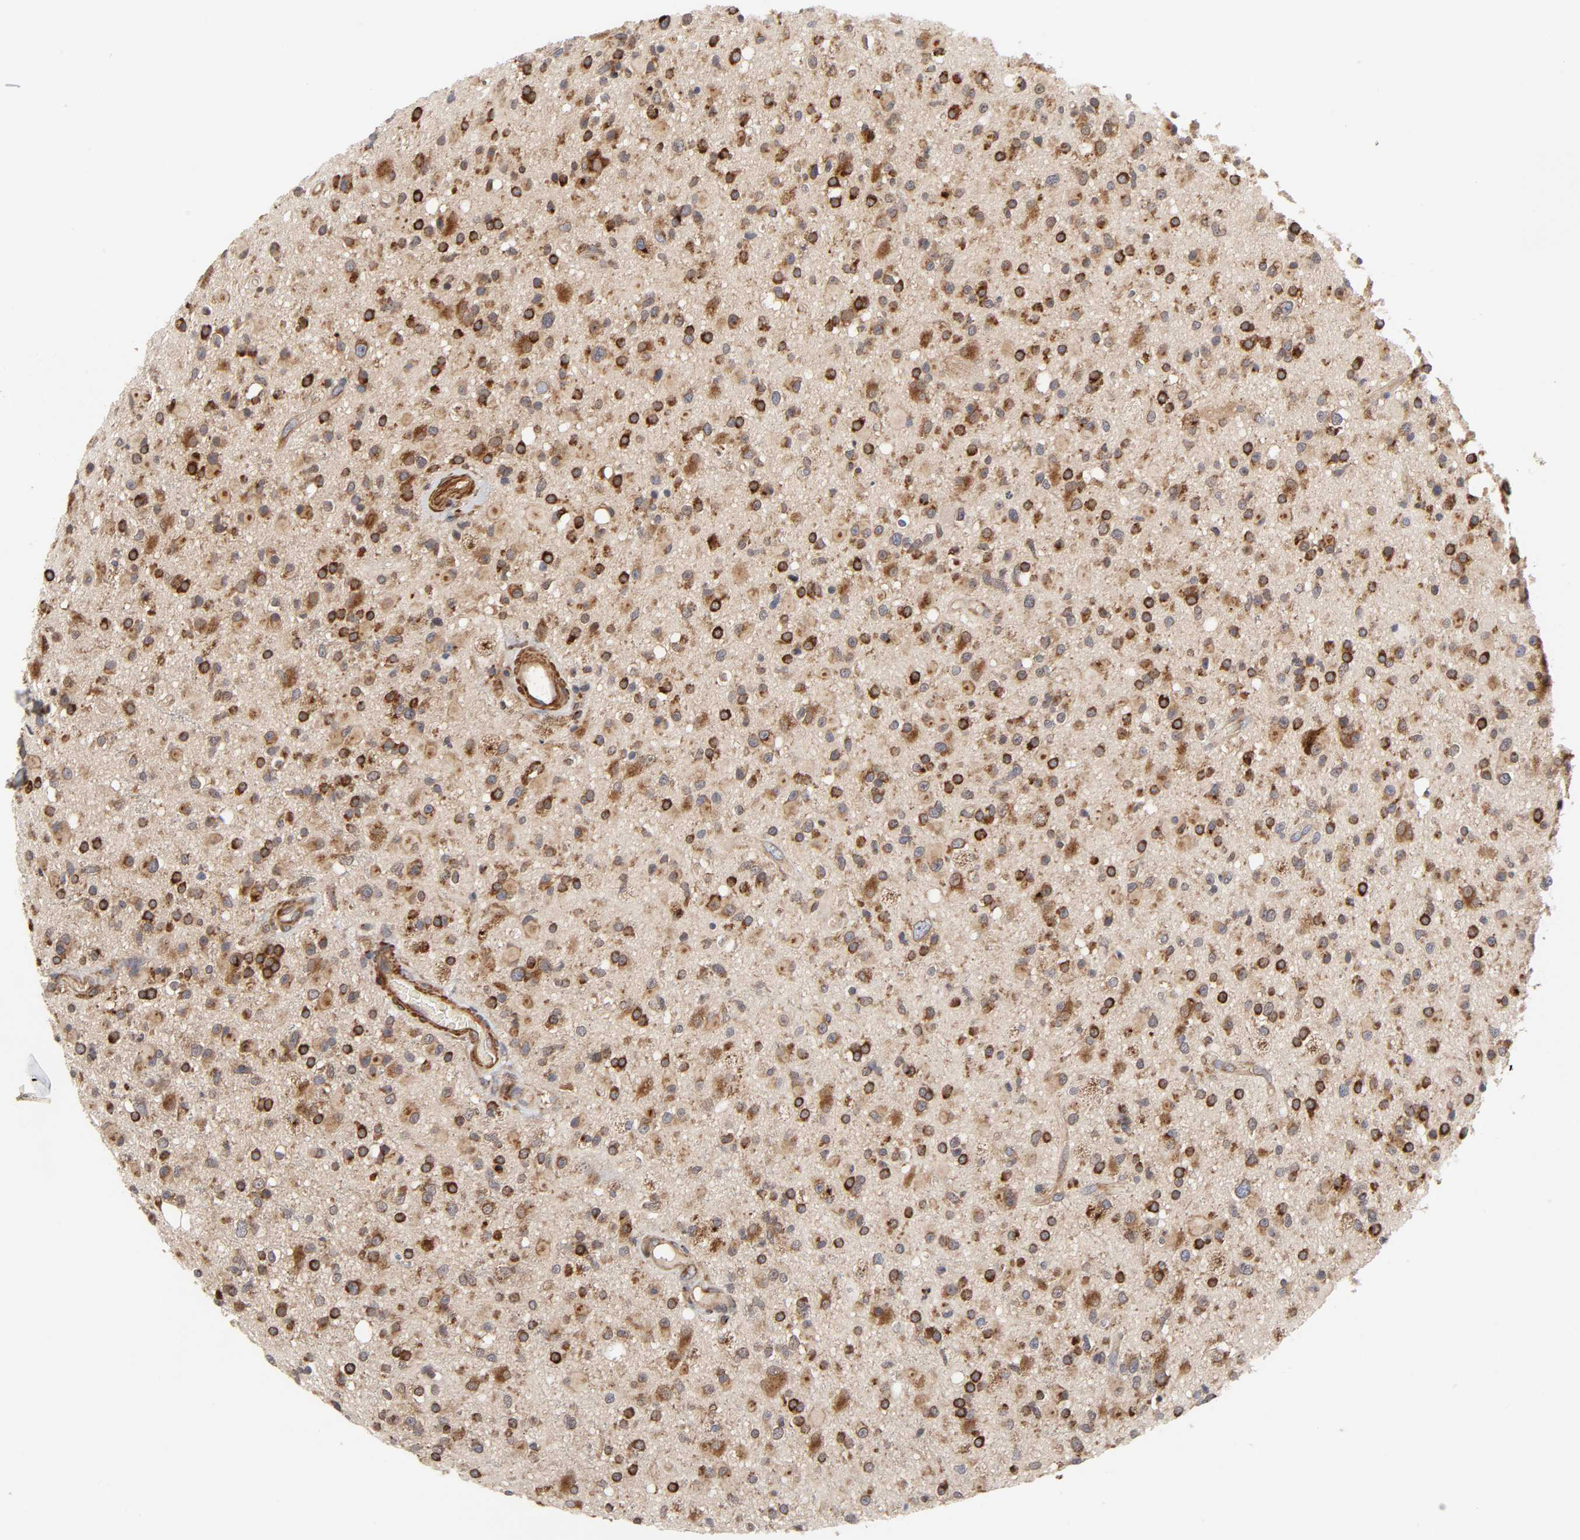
{"staining": {"intensity": "strong", "quantity": "25%-75%", "location": "cytoplasmic/membranous"}, "tissue": "glioma", "cell_type": "Tumor cells", "image_type": "cancer", "snomed": [{"axis": "morphology", "description": "Glioma, malignant, High grade"}, {"axis": "topography", "description": "Brain"}], "caption": "This image reveals IHC staining of malignant glioma (high-grade), with high strong cytoplasmic/membranous positivity in approximately 25%-75% of tumor cells.", "gene": "GNPTG", "patient": {"sex": "male", "age": 33}}